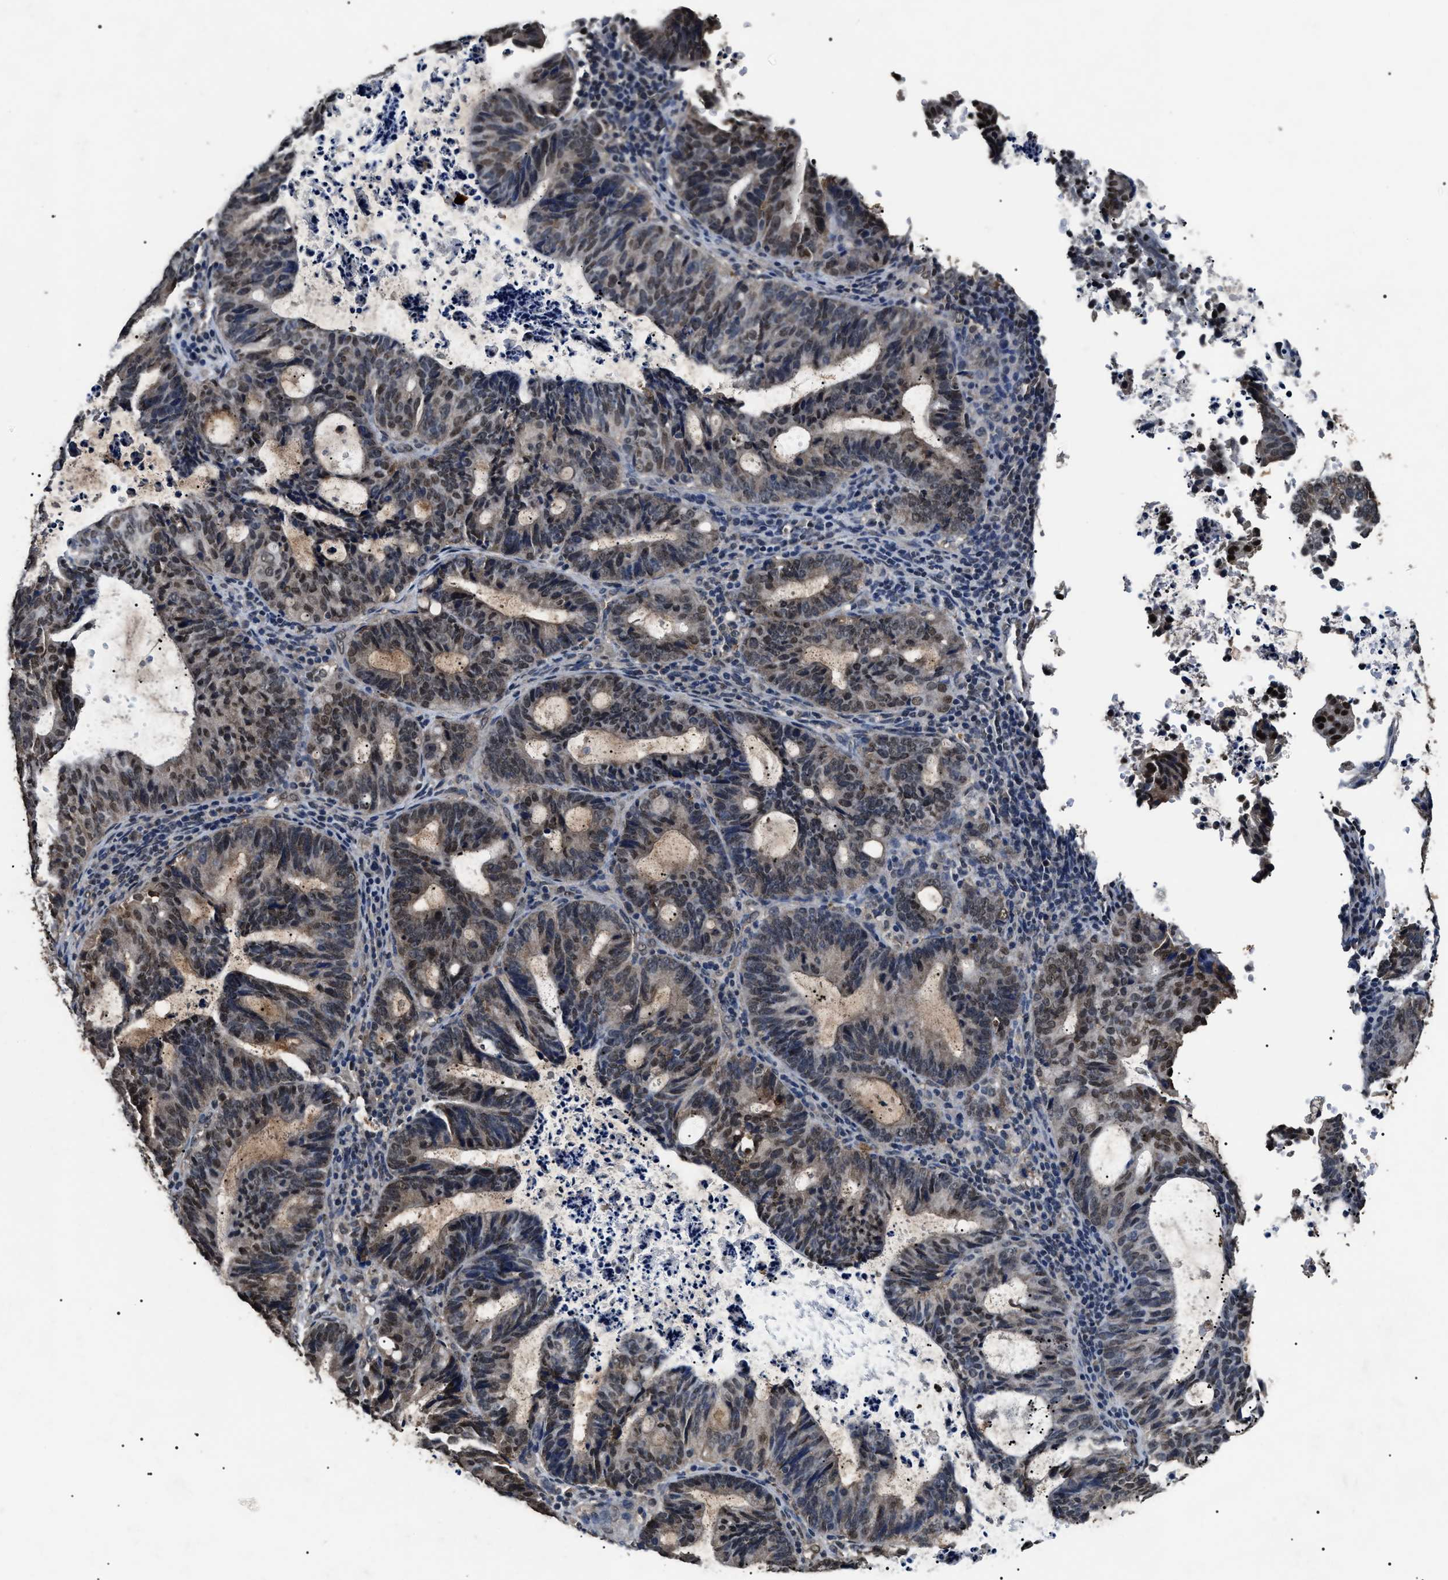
{"staining": {"intensity": "weak", "quantity": "25%-75%", "location": "nuclear"}, "tissue": "endometrial cancer", "cell_type": "Tumor cells", "image_type": "cancer", "snomed": [{"axis": "morphology", "description": "Adenocarcinoma, NOS"}, {"axis": "topography", "description": "Uterus"}], "caption": "DAB (3,3'-diaminobenzidine) immunohistochemical staining of endometrial cancer (adenocarcinoma) displays weak nuclear protein expression in about 25%-75% of tumor cells. (DAB (3,3'-diaminobenzidine) = brown stain, brightfield microscopy at high magnification).", "gene": "ANP32E", "patient": {"sex": "female", "age": 83}}